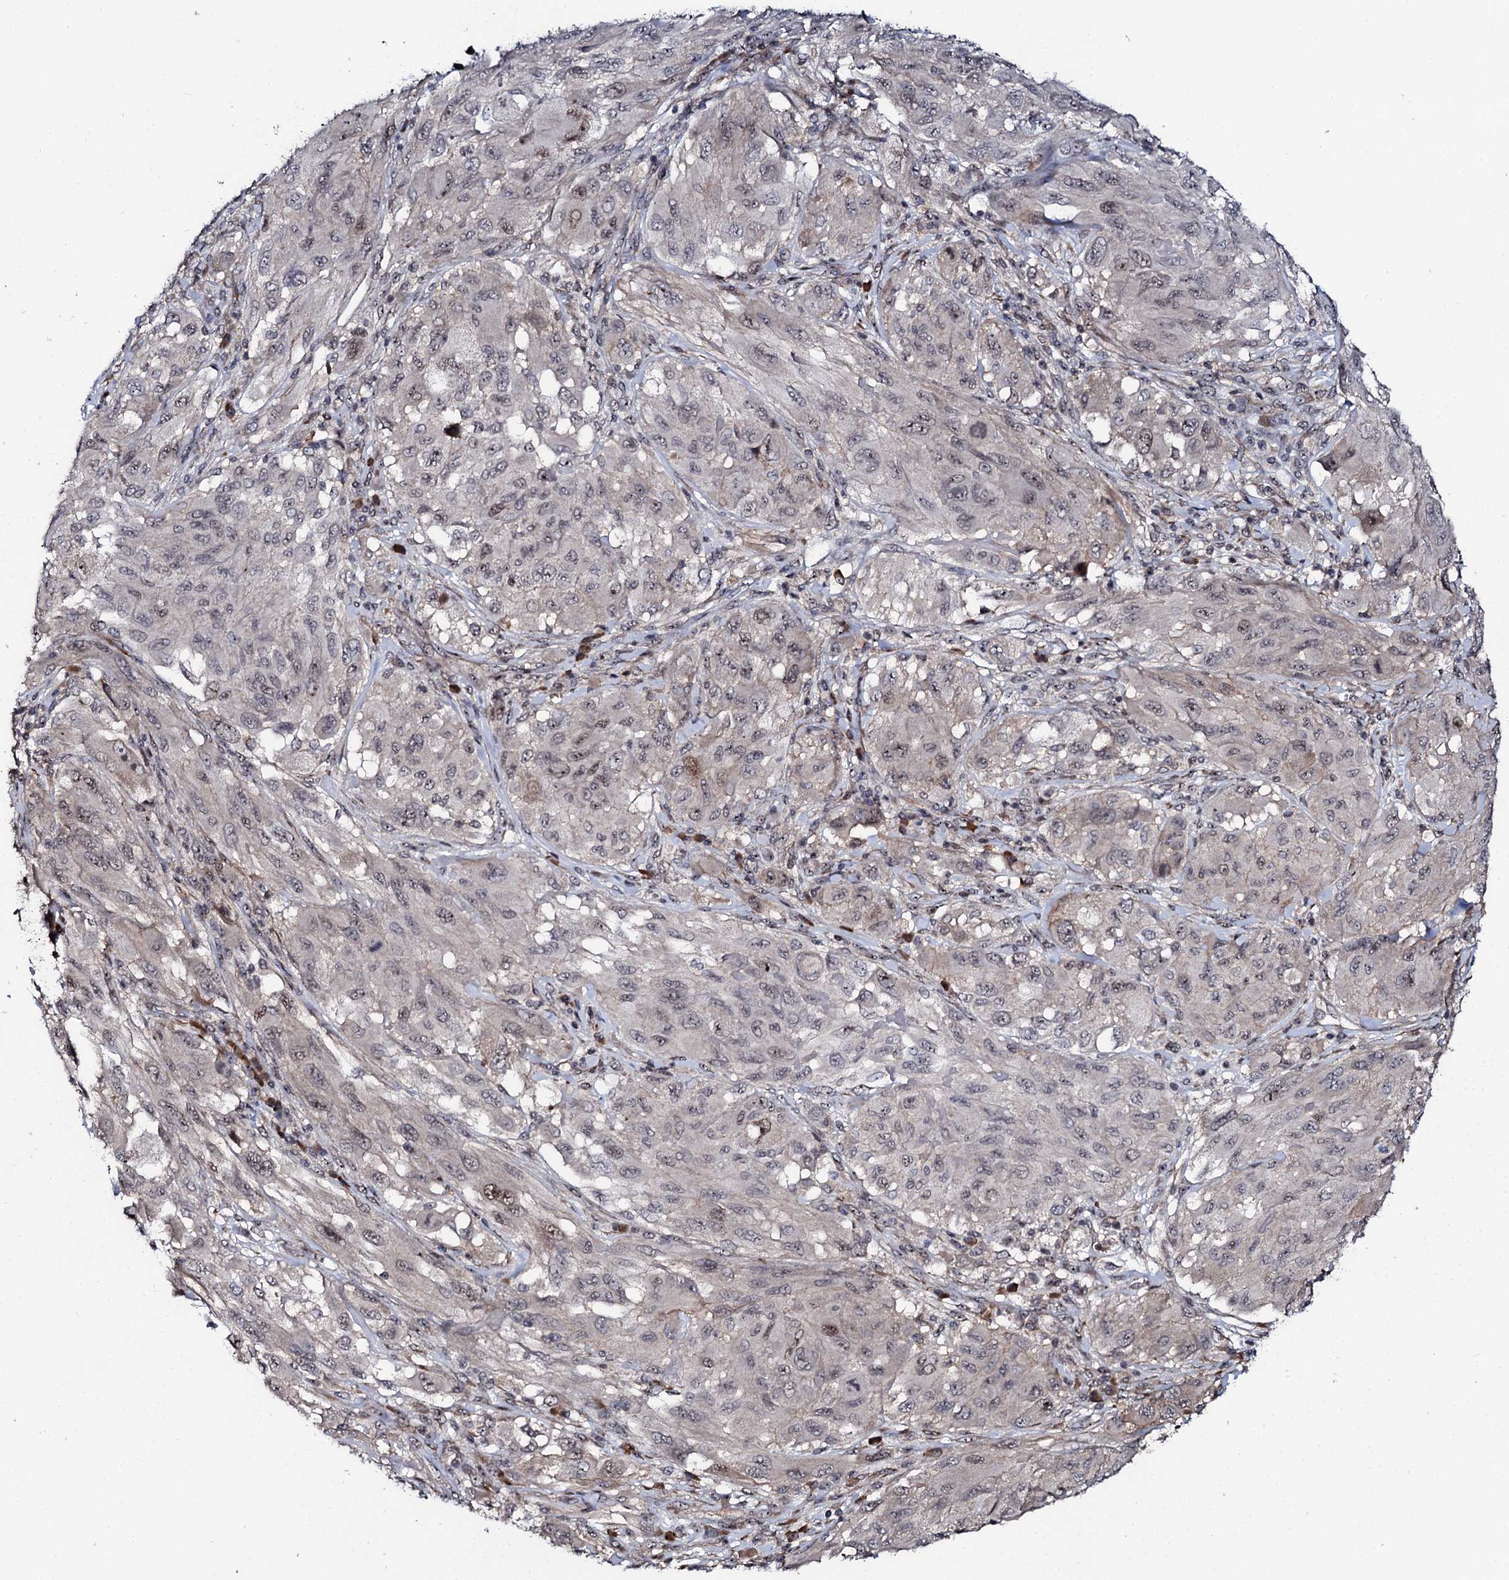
{"staining": {"intensity": "moderate", "quantity": "<25%", "location": "nuclear"}, "tissue": "melanoma", "cell_type": "Tumor cells", "image_type": "cancer", "snomed": [{"axis": "morphology", "description": "Malignant melanoma, NOS"}, {"axis": "topography", "description": "Skin"}], "caption": "Protein staining by immunohistochemistry demonstrates moderate nuclear positivity in about <25% of tumor cells in malignant melanoma. The staining was performed using DAB to visualize the protein expression in brown, while the nuclei were stained in blue with hematoxylin (Magnification: 20x).", "gene": "FAM111A", "patient": {"sex": "female", "age": 91}}